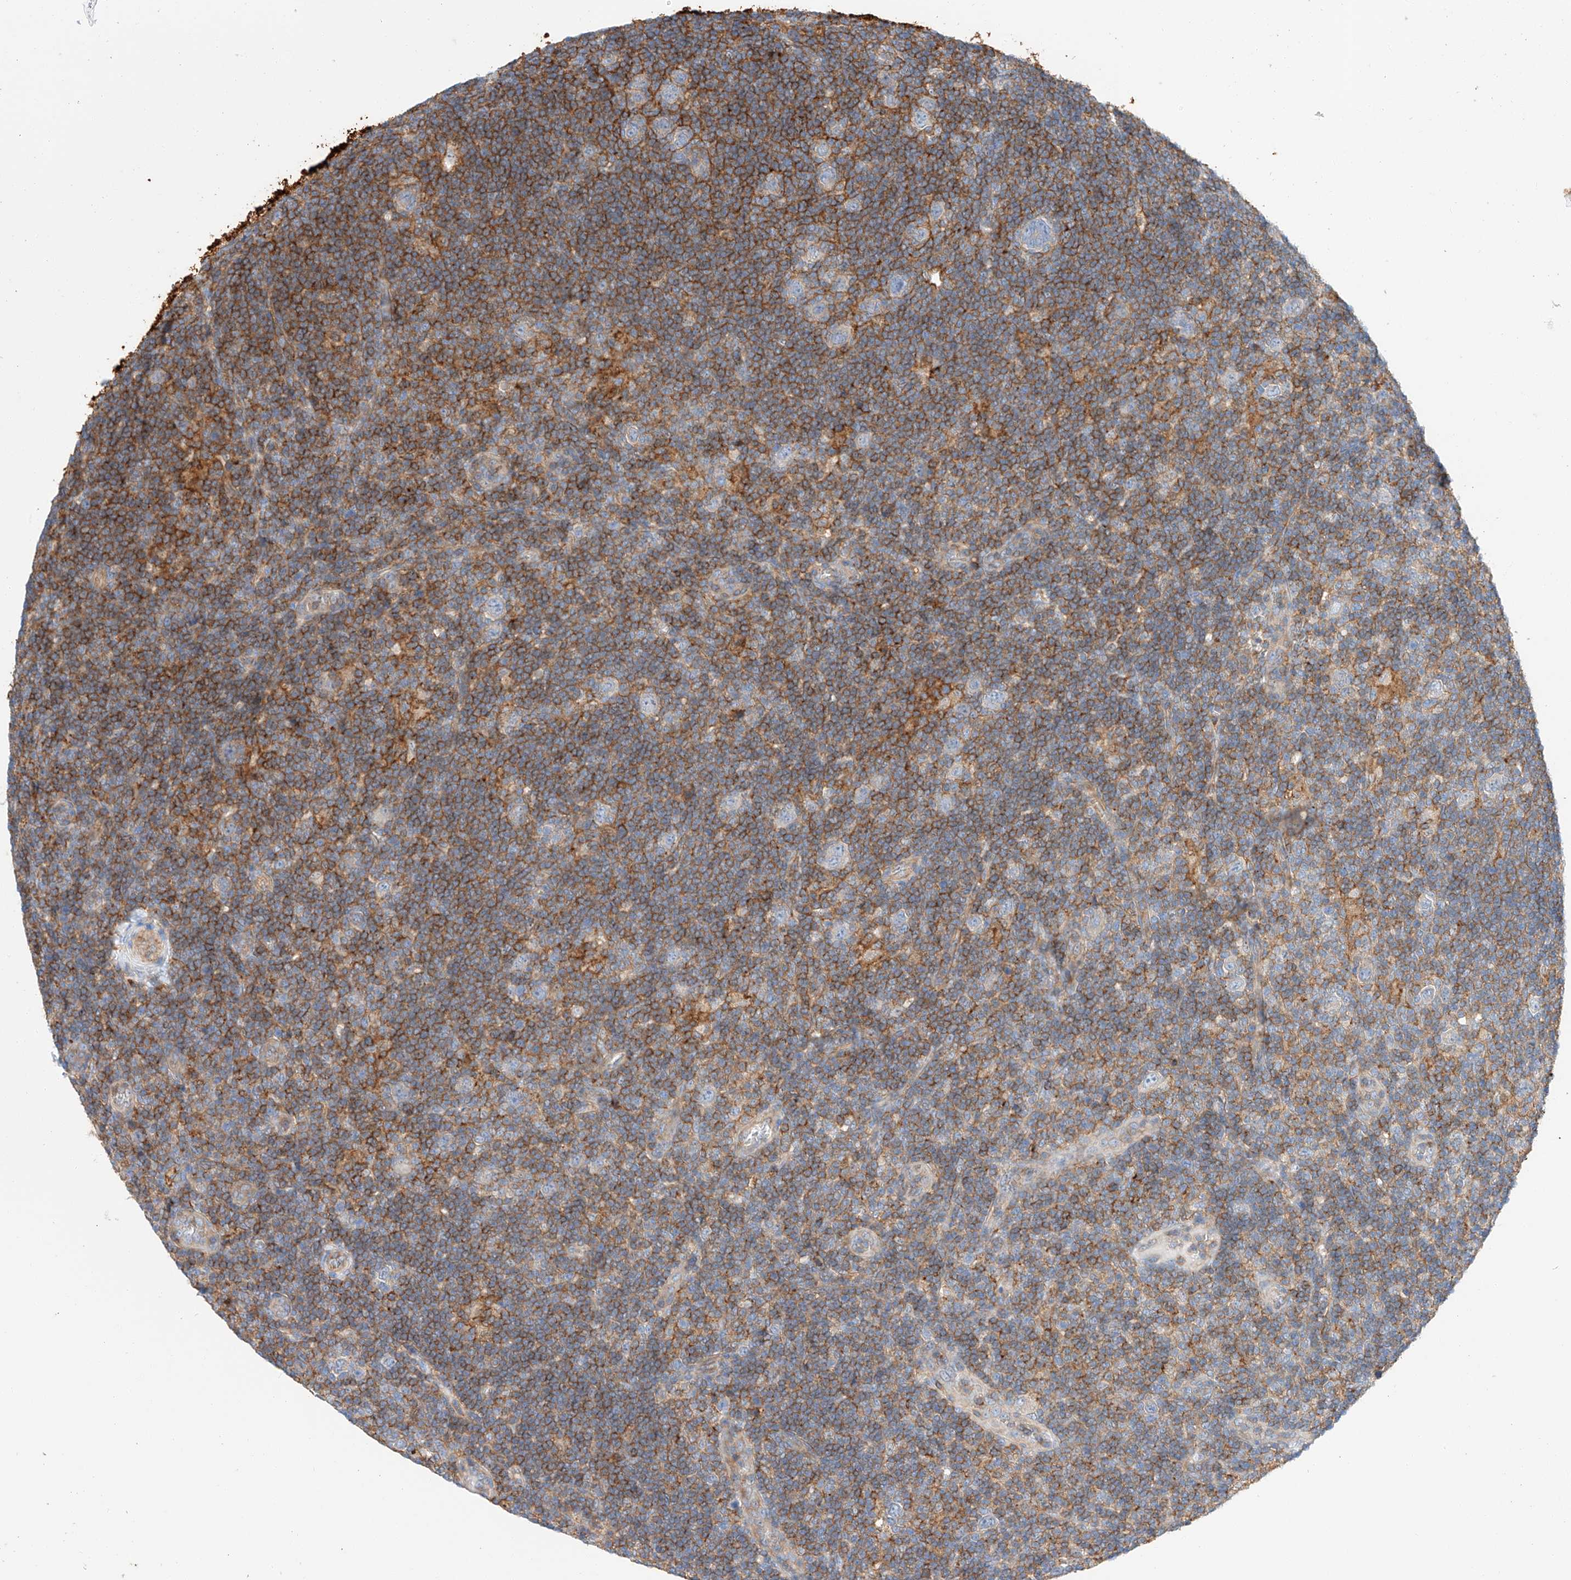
{"staining": {"intensity": "negative", "quantity": "none", "location": "none"}, "tissue": "lymphoma", "cell_type": "Tumor cells", "image_type": "cancer", "snomed": [{"axis": "morphology", "description": "Hodgkin's disease, NOS"}, {"axis": "topography", "description": "Lymph node"}], "caption": "Tumor cells are negative for brown protein staining in lymphoma. (Immunohistochemistry, brightfield microscopy, high magnification).", "gene": "HAUS4", "patient": {"sex": "female", "age": 57}}